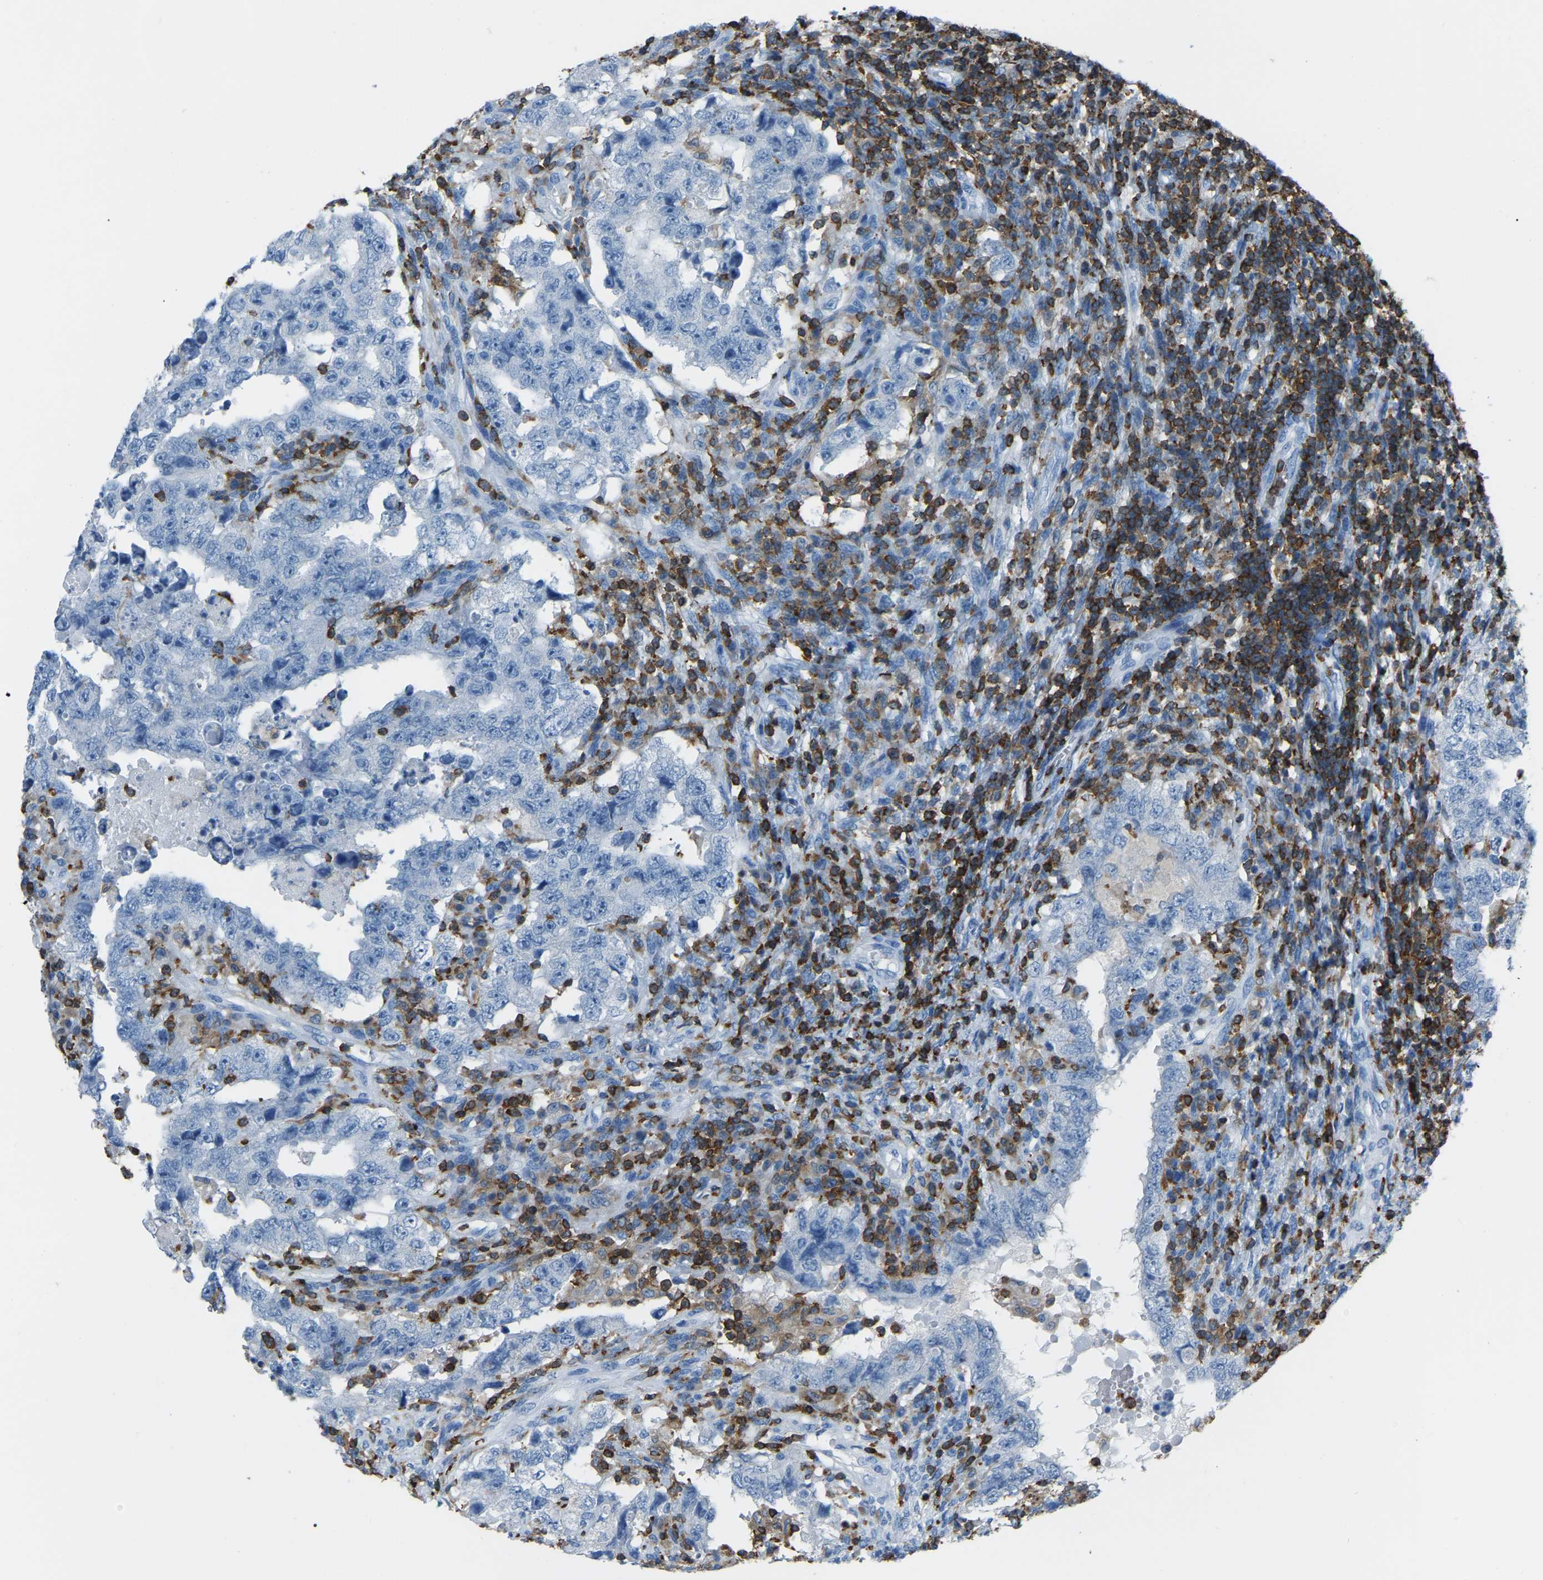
{"staining": {"intensity": "negative", "quantity": "none", "location": "none"}, "tissue": "testis cancer", "cell_type": "Tumor cells", "image_type": "cancer", "snomed": [{"axis": "morphology", "description": "Carcinoma, Embryonal, NOS"}, {"axis": "topography", "description": "Testis"}], "caption": "This is an immunohistochemistry (IHC) histopathology image of human testis embryonal carcinoma. There is no positivity in tumor cells.", "gene": "ARHGAP45", "patient": {"sex": "male", "age": 26}}